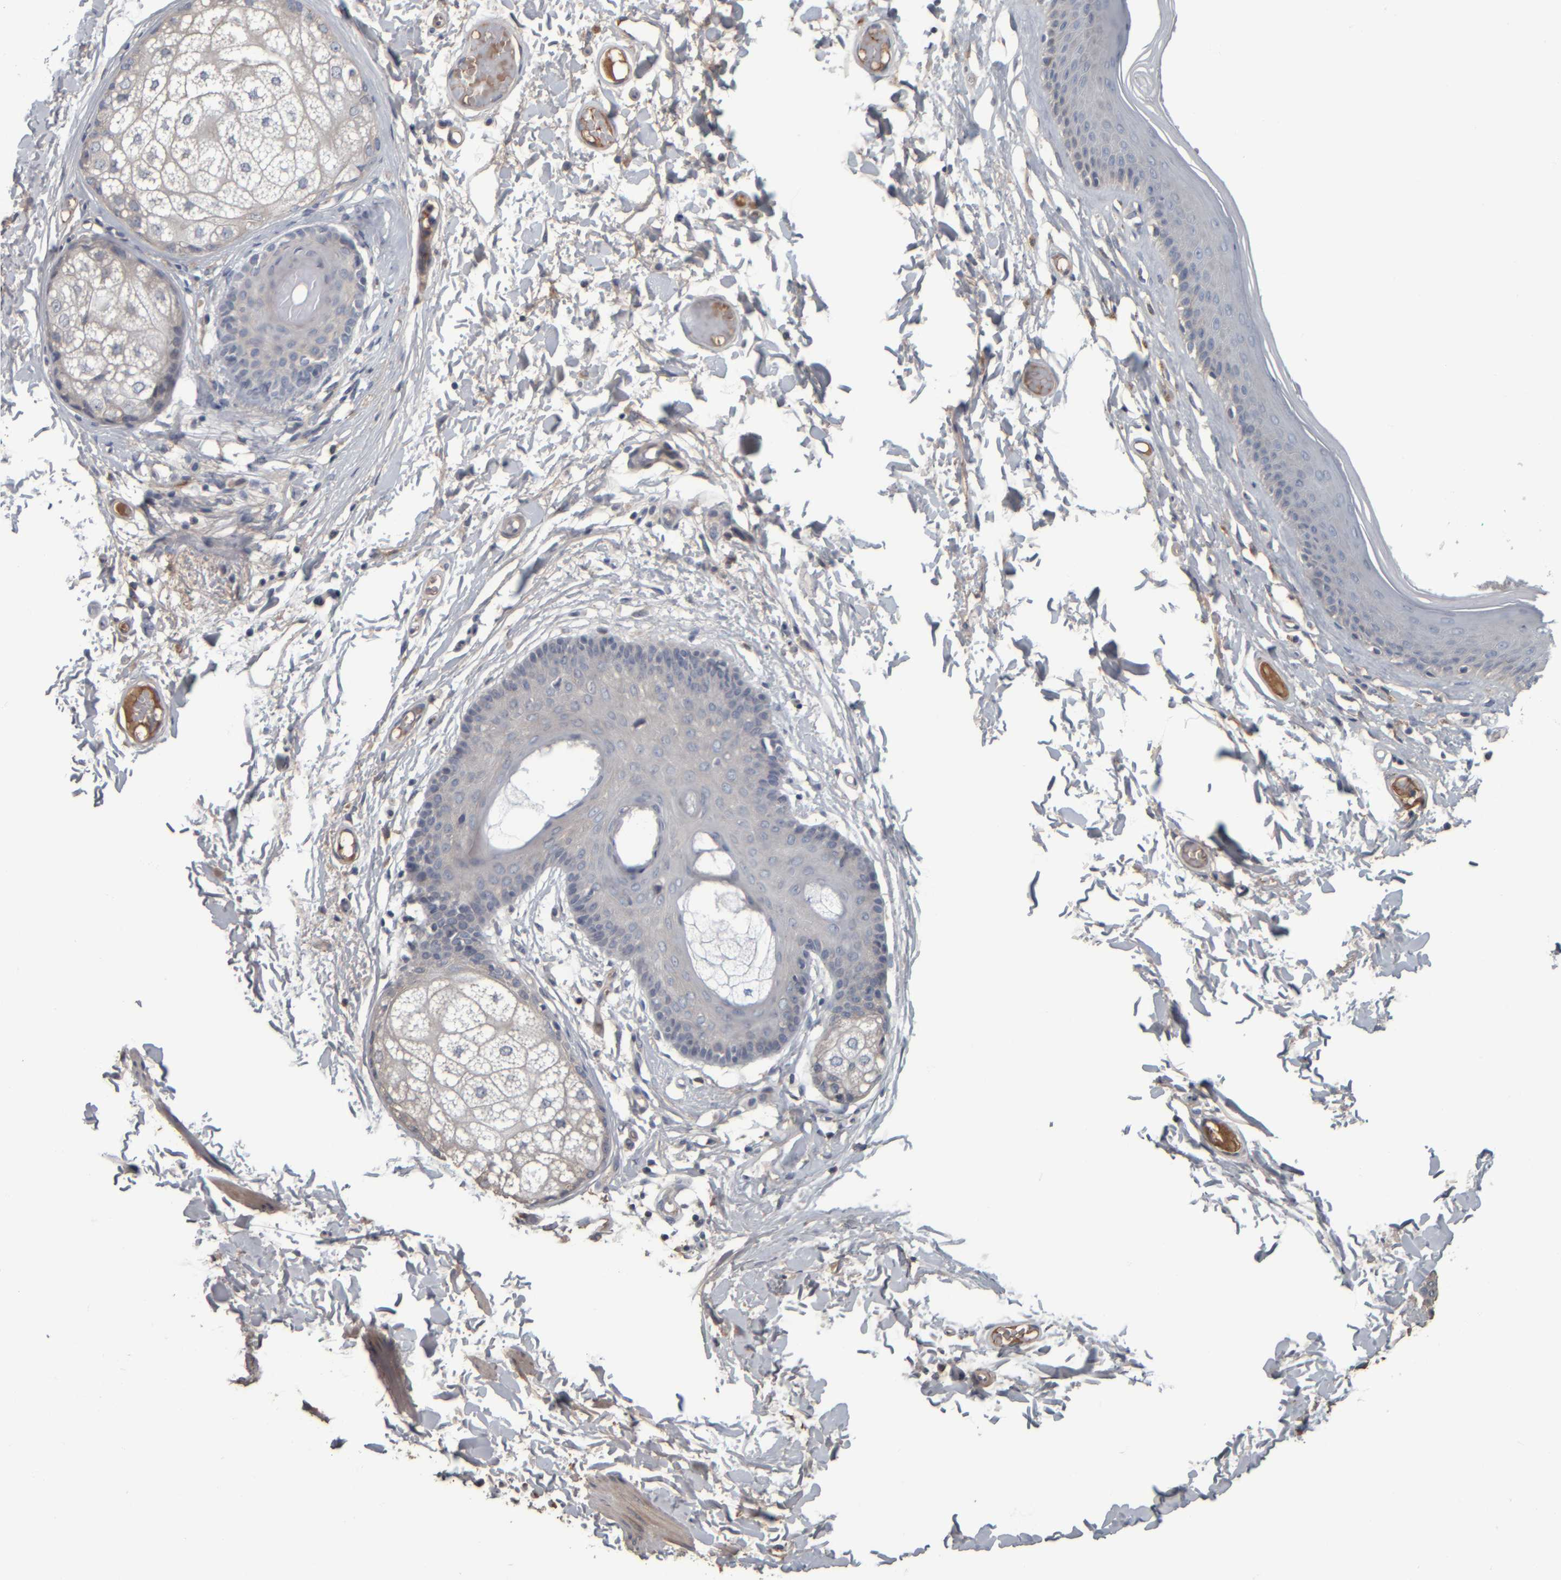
{"staining": {"intensity": "weak", "quantity": "<25%", "location": "cytoplasmic/membranous"}, "tissue": "skin", "cell_type": "Epidermal cells", "image_type": "normal", "snomed": [{"axis": "morphology", "description": "Normal tissue, NOS"}, {"axis": "topography", "description": "Vulva"}], "caption": "This is an IHC histopathology image of normal skin. There is no staining in epidermal cells.", "gene": "CAVIN4", "patient": {"sex": "female", "age": 73}}